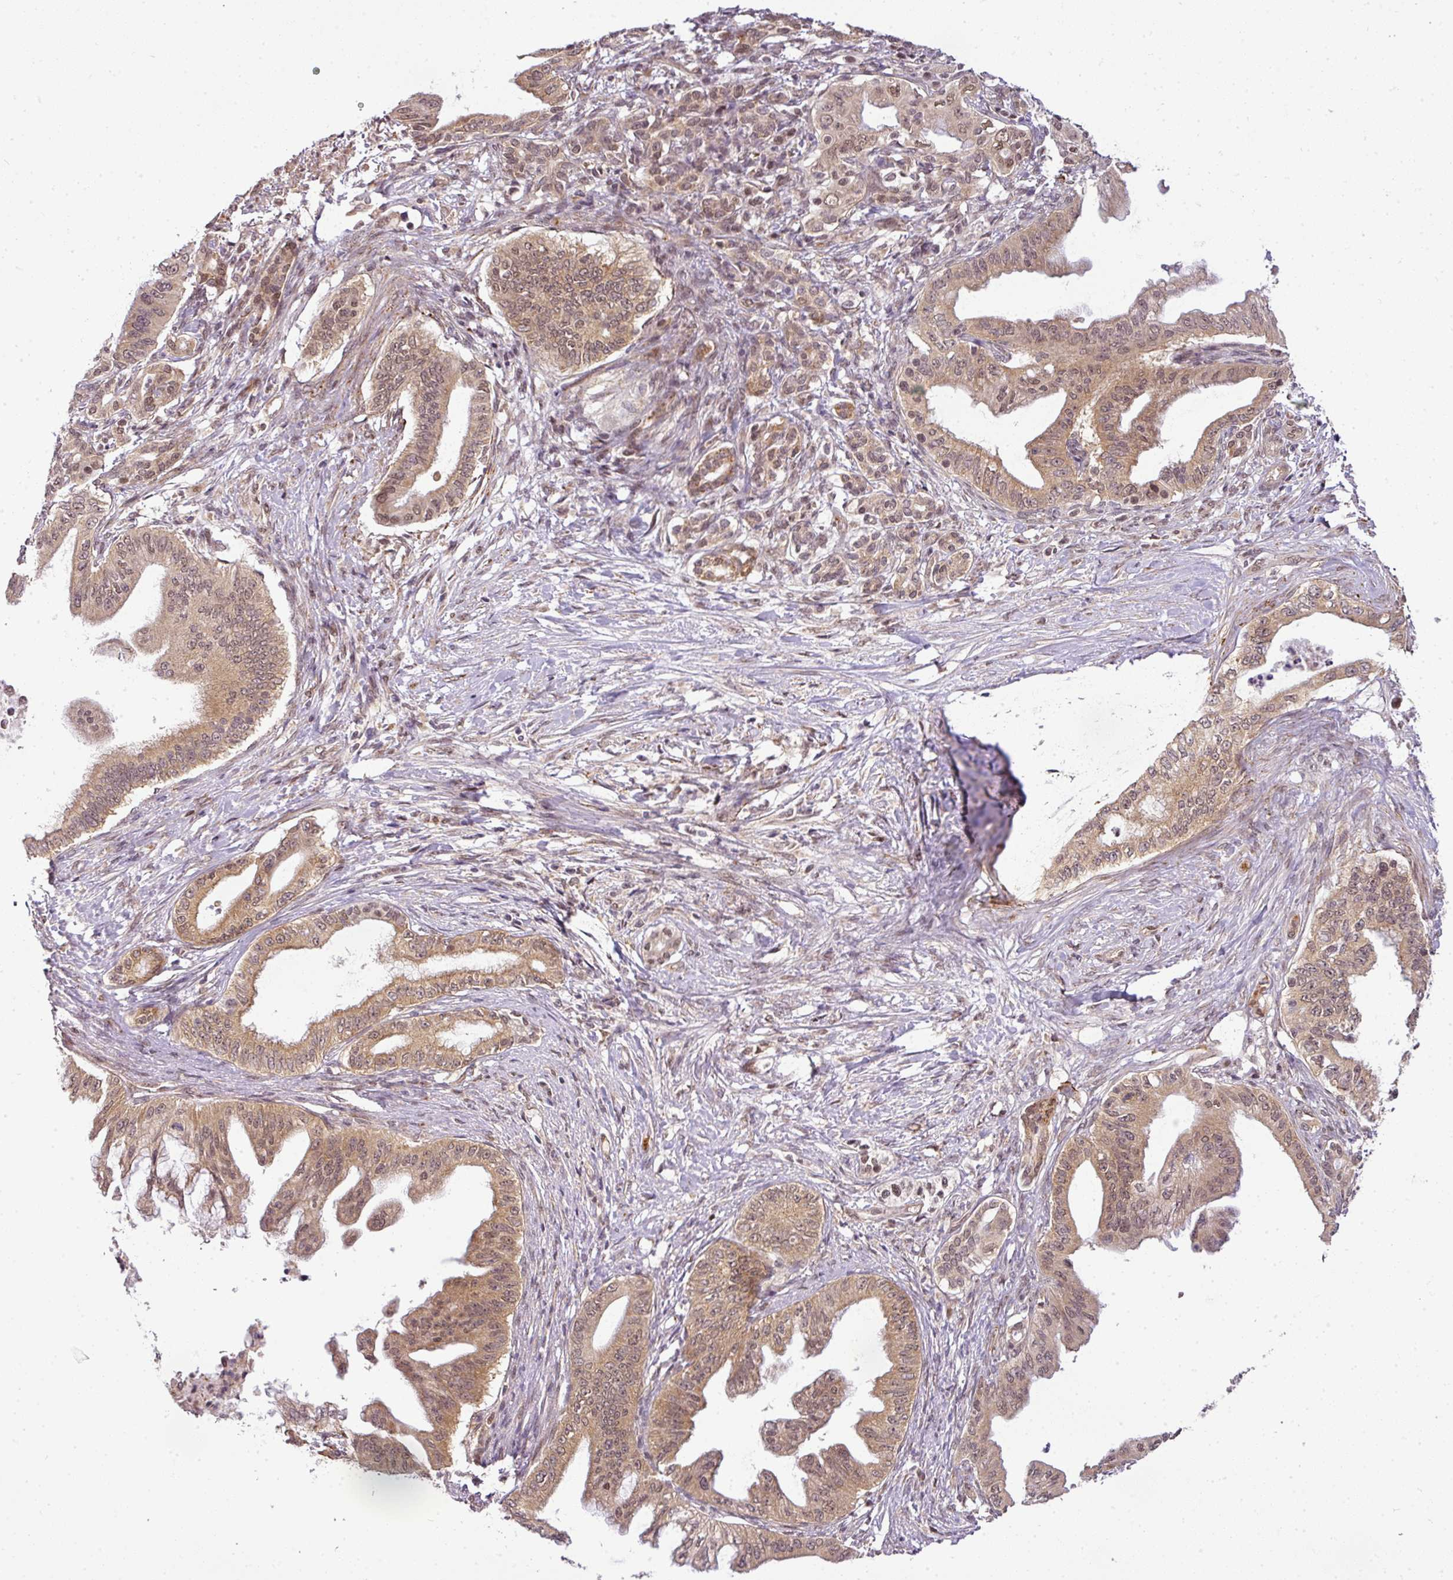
{"staining": {"intensity": "moderate", "quantity": ">75%", "location": "cytoplasmic/membranous,nuclear"}, "tissue": "pancreatic cancer", "cell_type": "Tumor cells", "image_type": "cancer", "snomed": [{"axis": "morphology", "description": "Adenocarcinoma, NOS"}, {"axis": "topography", "description": "Pancreas"}], "caption": "Immunohistochemical staining of human pancreatic cancer demonstrates medium levels of moderate cytoplasmic/membranous and nuclear protein positivity in about >75% of tumor cells.", "gene": "C1orf226", "patient": {"sex": "male", "age": 58}}